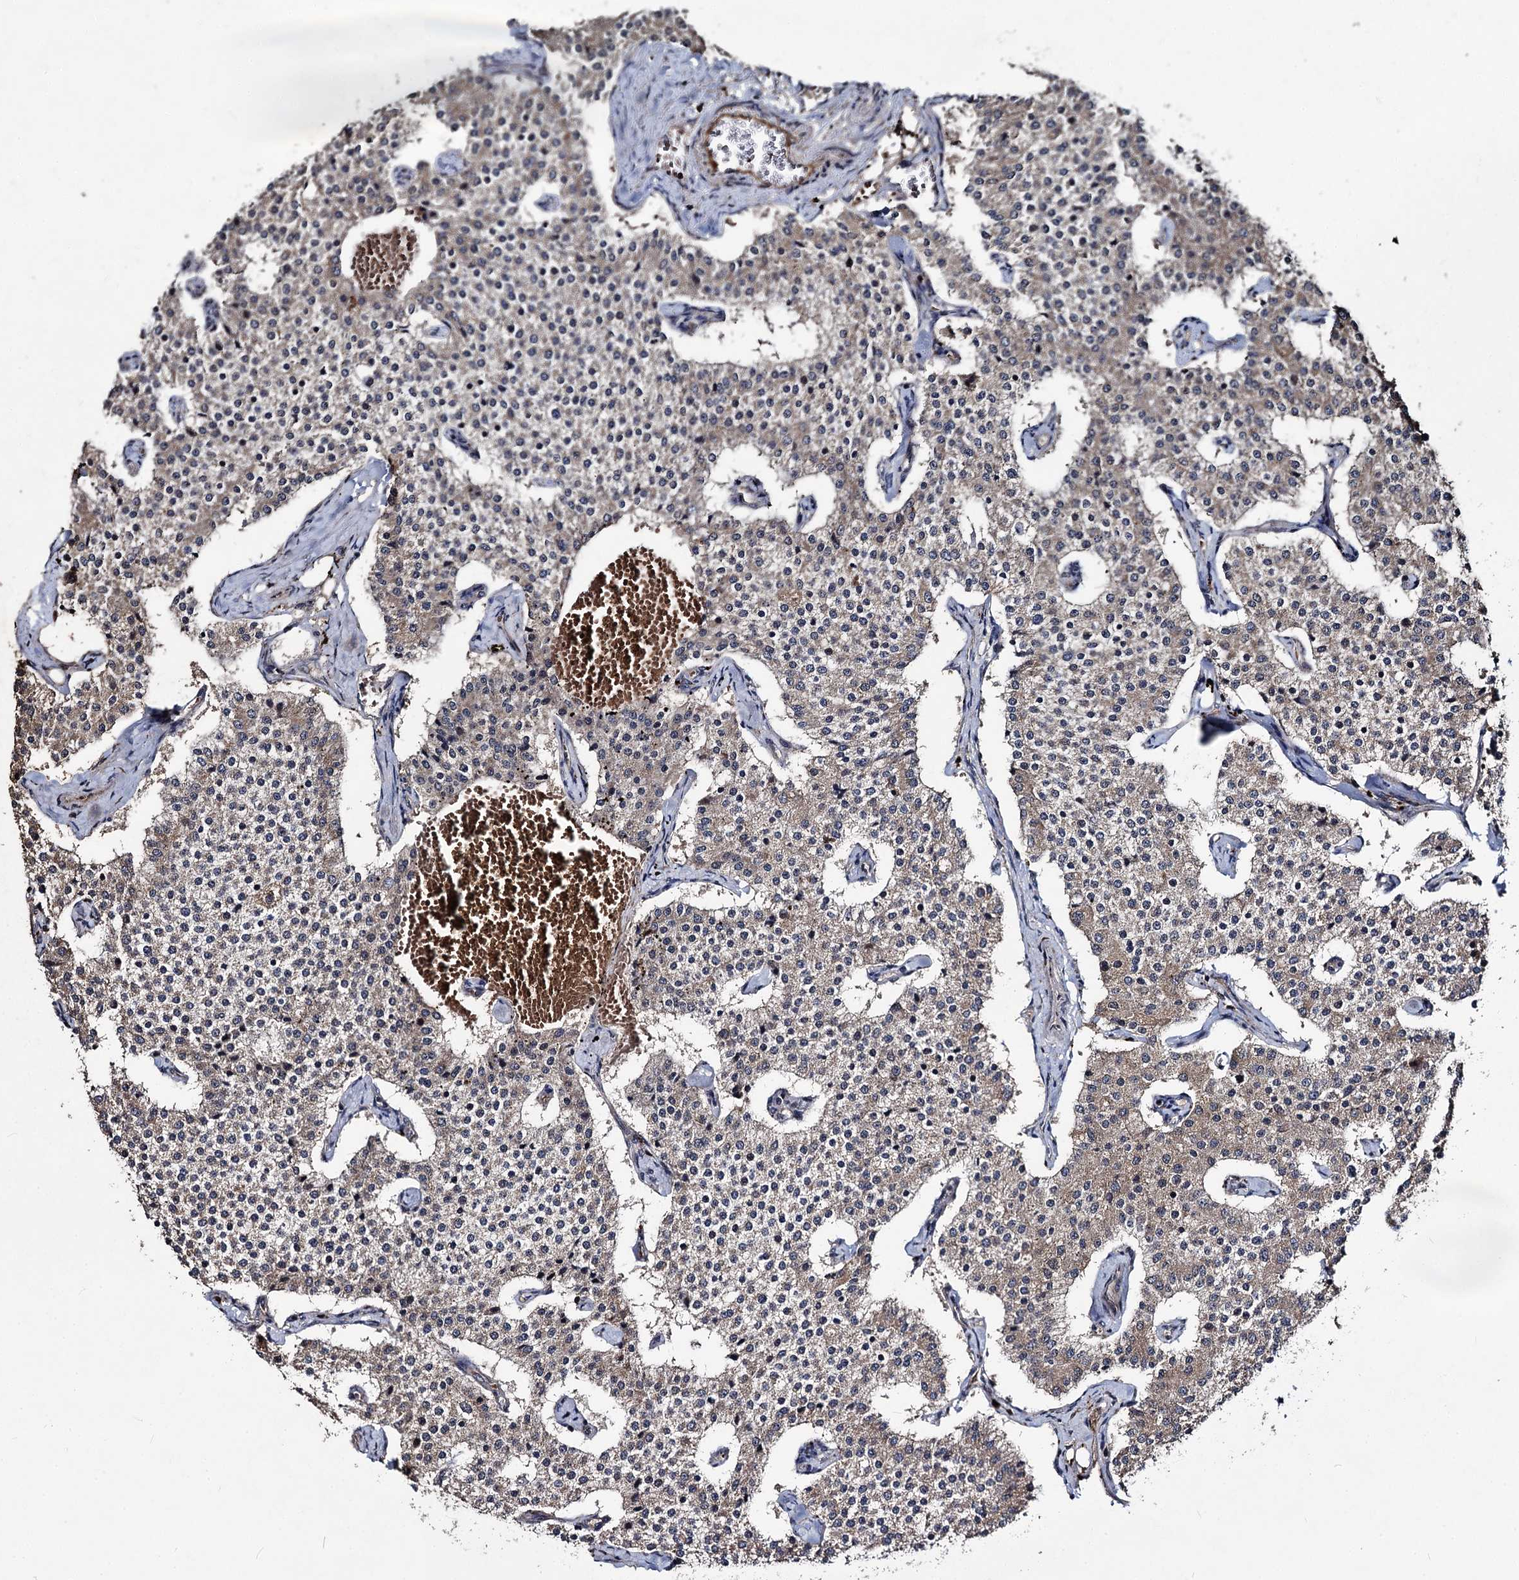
{"staining": {"intensity": "weak", "quantity": "25%-75%", "location": "cytoplasmic/membranous"}, "tissue": "carcinoid", "cell_type": "Tumor cells", "image_type": "cancer", "snomed": [{"axis": "morphology", "description": "Carcinoid, malignant, NOS"}, {"axis": "topography", "description": "Colon"}], "caption": "Human carcinoid stained for a protein (brown) shows weak cytoplasmic/membranous positive positivity in approximately 25%-75% of tumor cells.", "gene": "BCL2L2", "patient": {"sex": "female", "age": 52}}